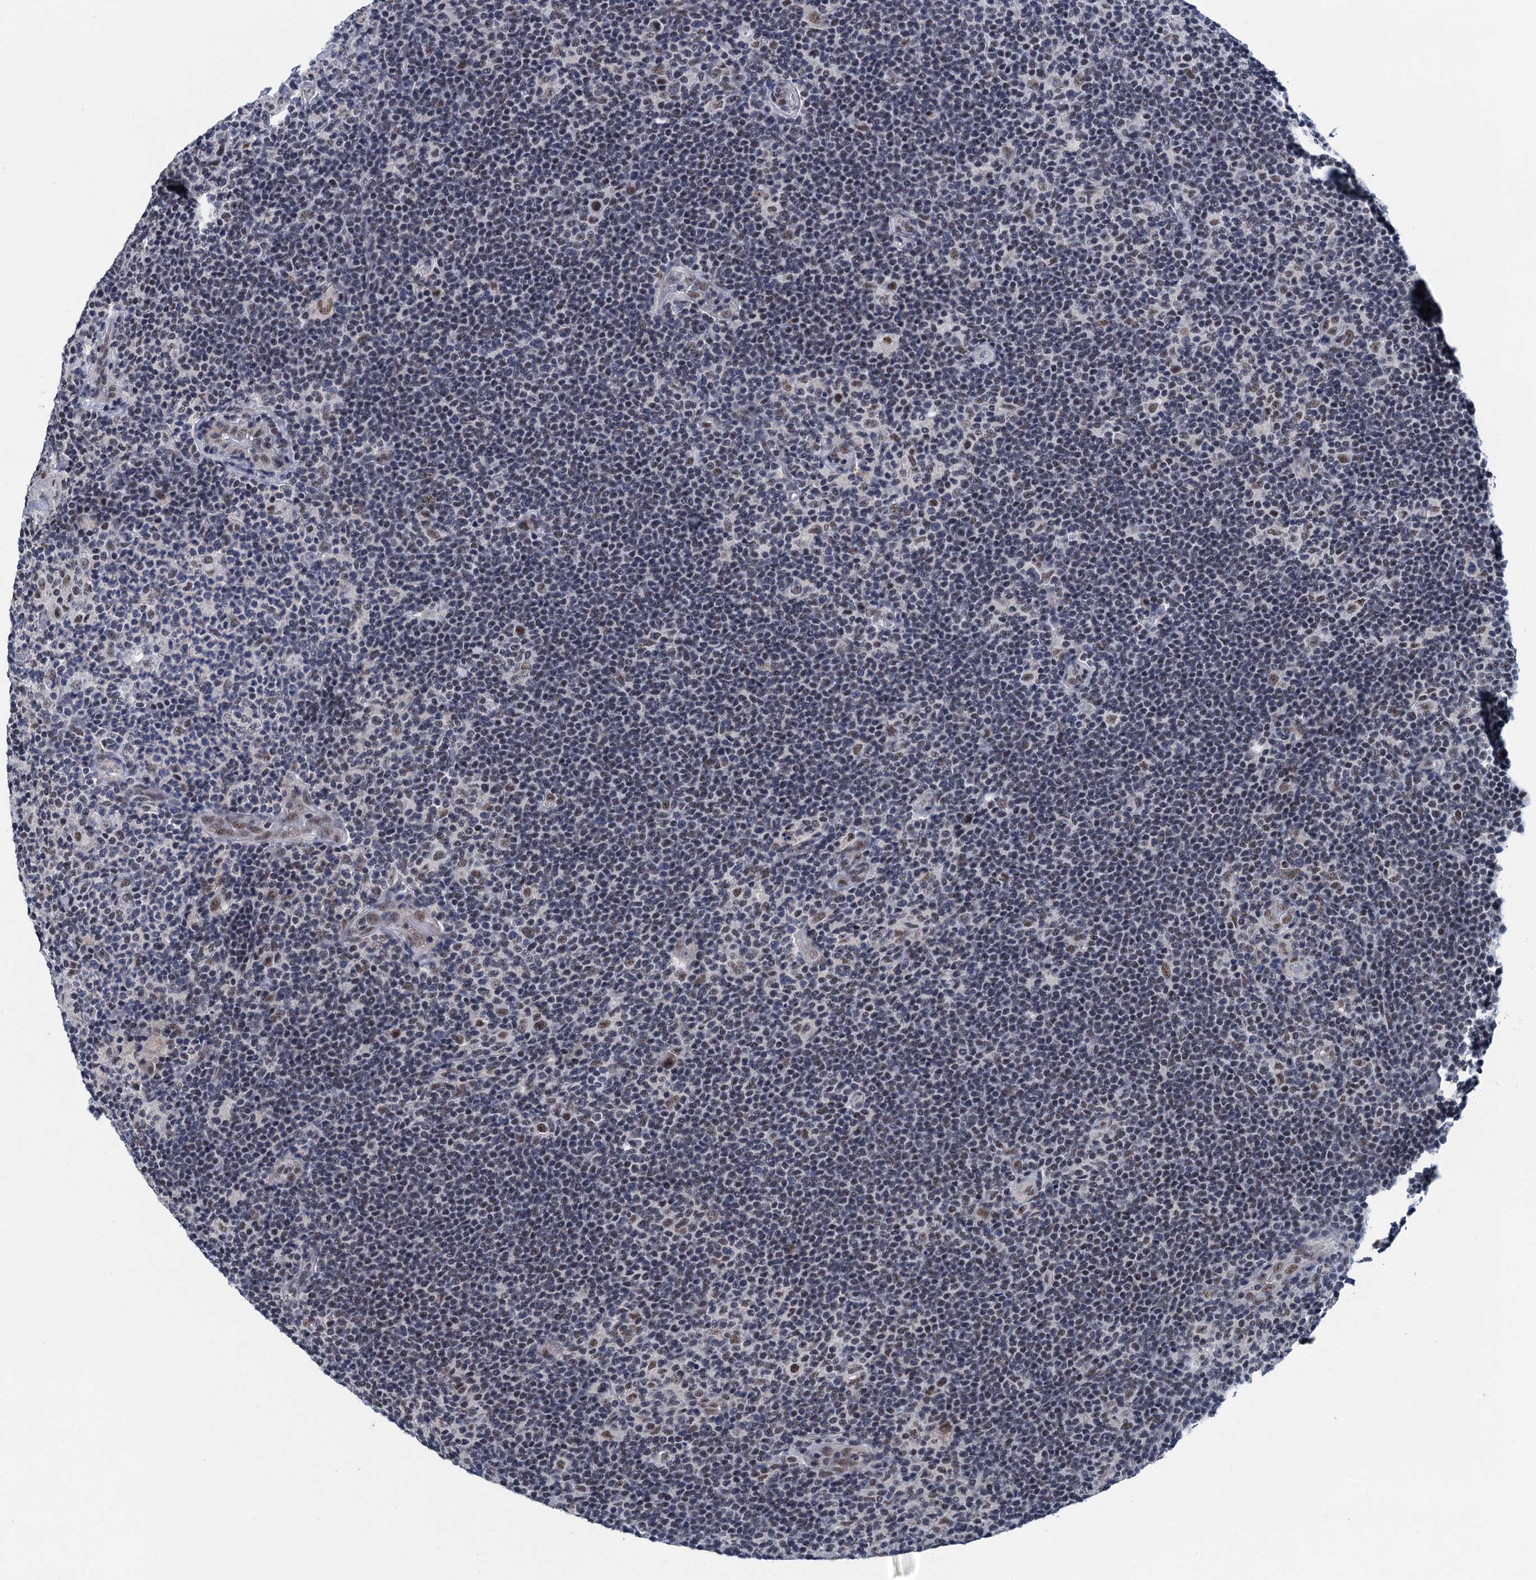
{"staining": {"intensity": "moderate", "quantity": ">75%", "location": "nuclear"}, "tissue": "lymphoma", "cell_type": "Tumor cells", "image_type": "cancer", "snomed": [{"axis": "morphology", "description": "Hodgkin's disease, NOS"}, {"axis": "topography", "description": "Lymph node"}], "caption": "Immunohistochemistry (IHC) image of neoplastic tissue: lymphoma stained using immunohistochemistry (IHC) shows medium levels of moderate protein expression localized specifically in the nuclear of tumor cells, appearing as a nuclear brown color.", "gene": "FNBP4", "patient": {"sex": "female", "age": 57}}